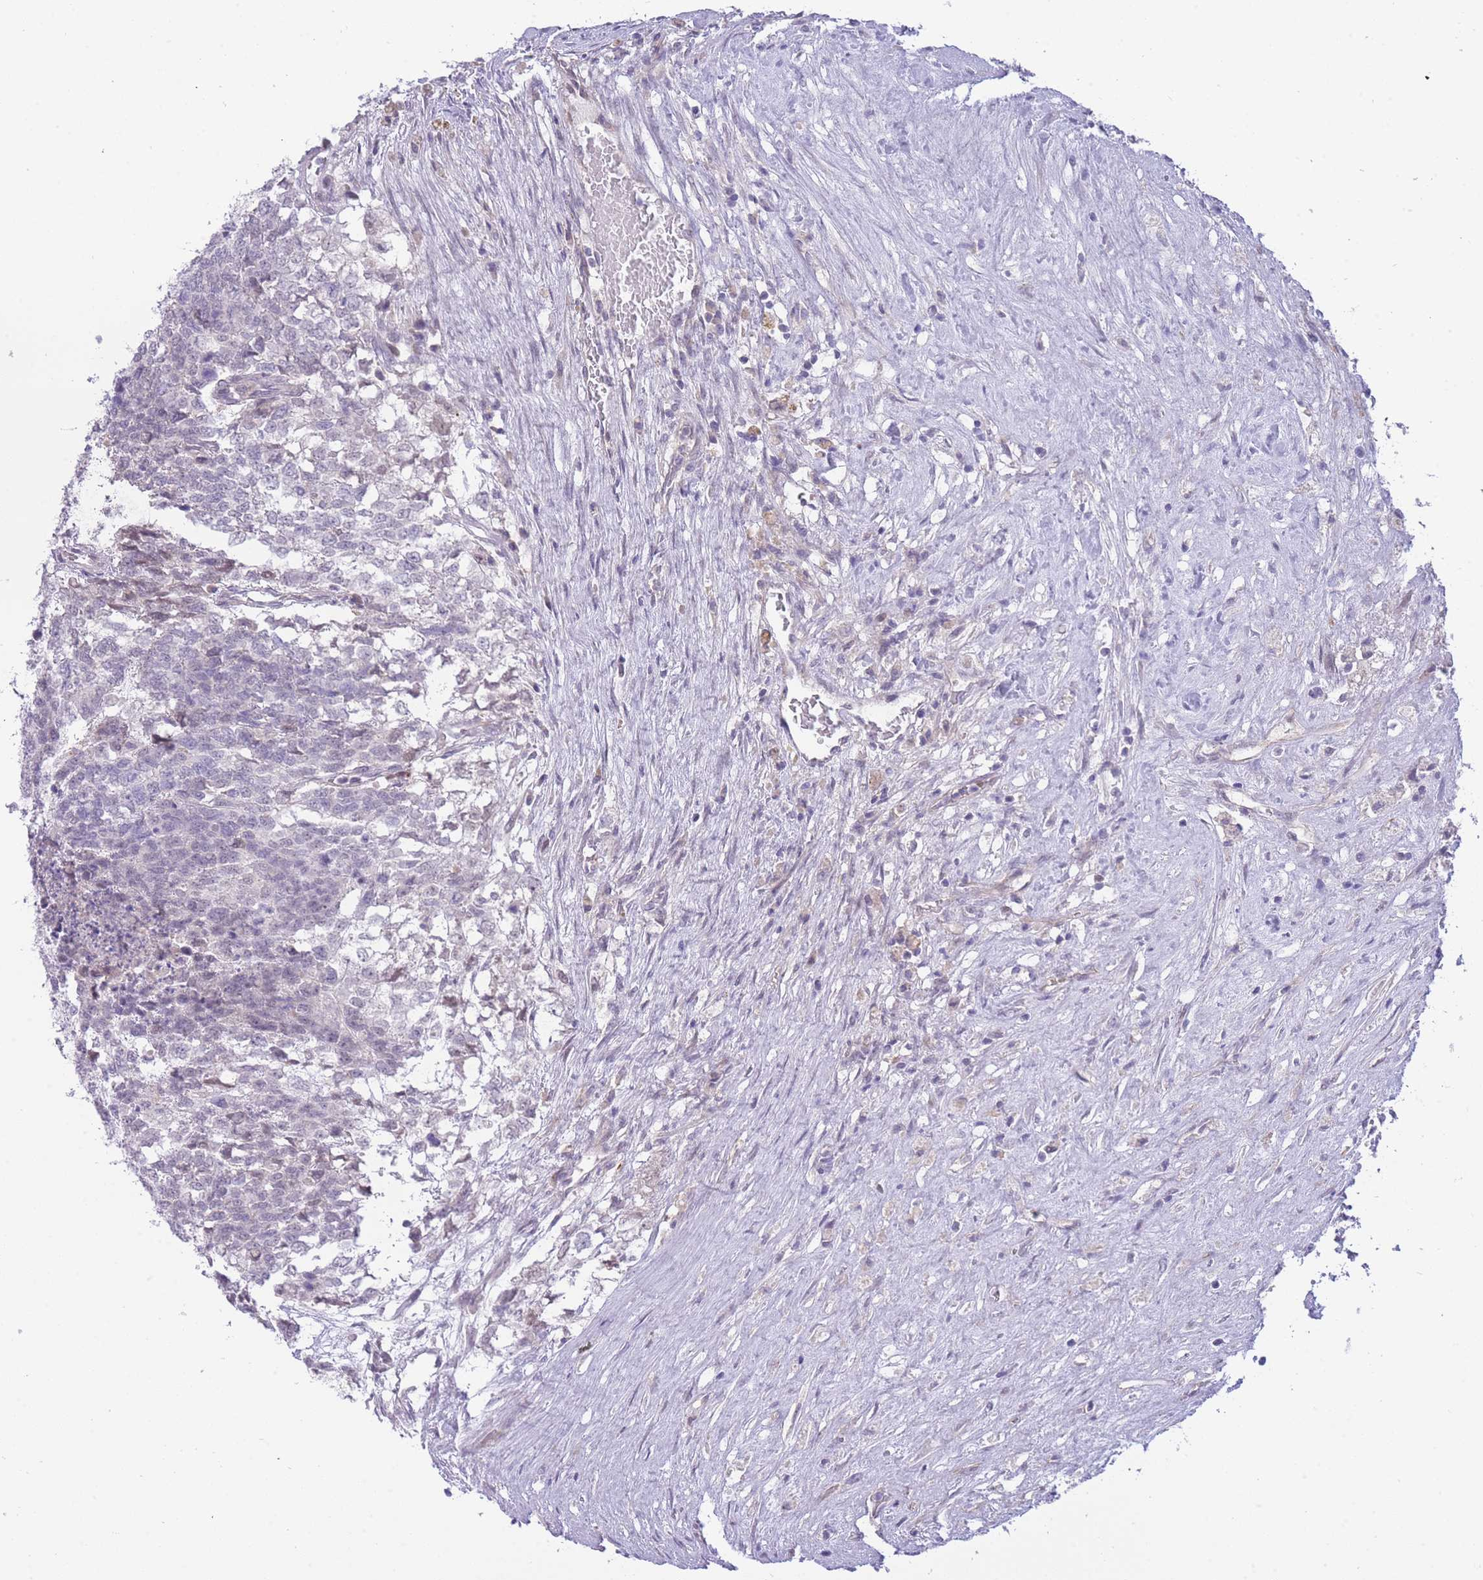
{"staining": {"intensity": "weak", "quantity": "<25%", "location": "nuclear"}, "tissue": "testis cancer", "cell_type": "Tumor cells", "image_type": "cancer", "snomed": [{"axis": "morphology", "description": "Carcinoma, Embryonal, NOS"}, {"axis": "topography", "description": "Testis"}], "caption": "High magnification brightfield microscopy of testis embryonal carcinoma stained with DAB (3,3'-diaminobenzidine) (brown) and counterstained with hematoxylin (blue): tumor cells show no significant positivity.", "gene": "PRR23B", "patient": {"sex": "male", "age": 23}}